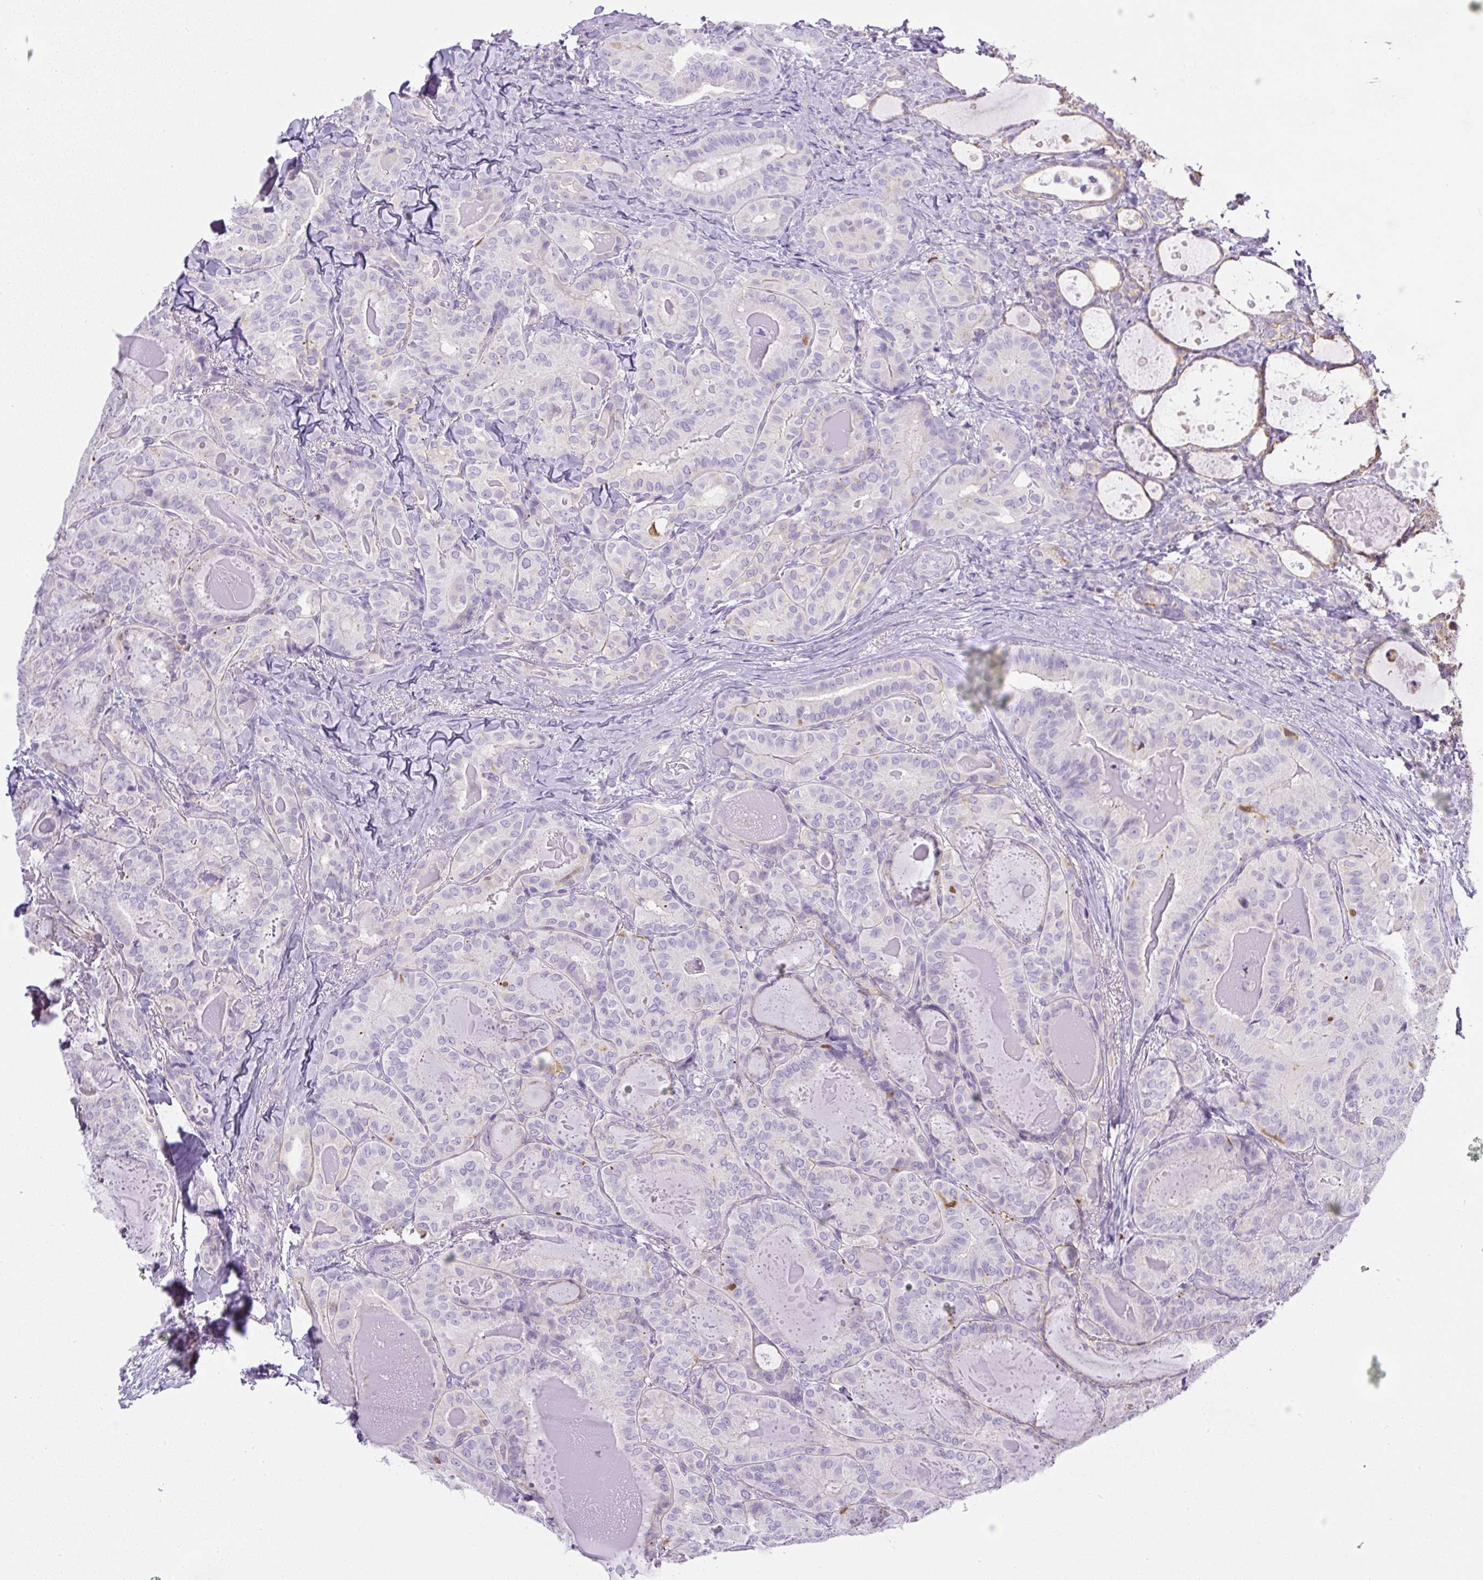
{"staining": {"intensity": "moderate", "quantity": "<25%", "location": "cytoplasmic/membranous"}, "tissue": "thyroid cancer", "cell_type": "Tumor cells", "image_type": "cancer", "snomed": [{"axis": "morphology", "description": "Papillary adenocarcinoma, NOS"}, {"axis": "topography", "description": "Thyroid gland"}], "caption": "Thyroid cancer (papillary adenocarcinoma) tissue shows moderate cytoplasmic/membranous positivity in about <25% of tumor cells", "gene": "PIP5KL1", "patient": {"sex": "female", "age": 68}}